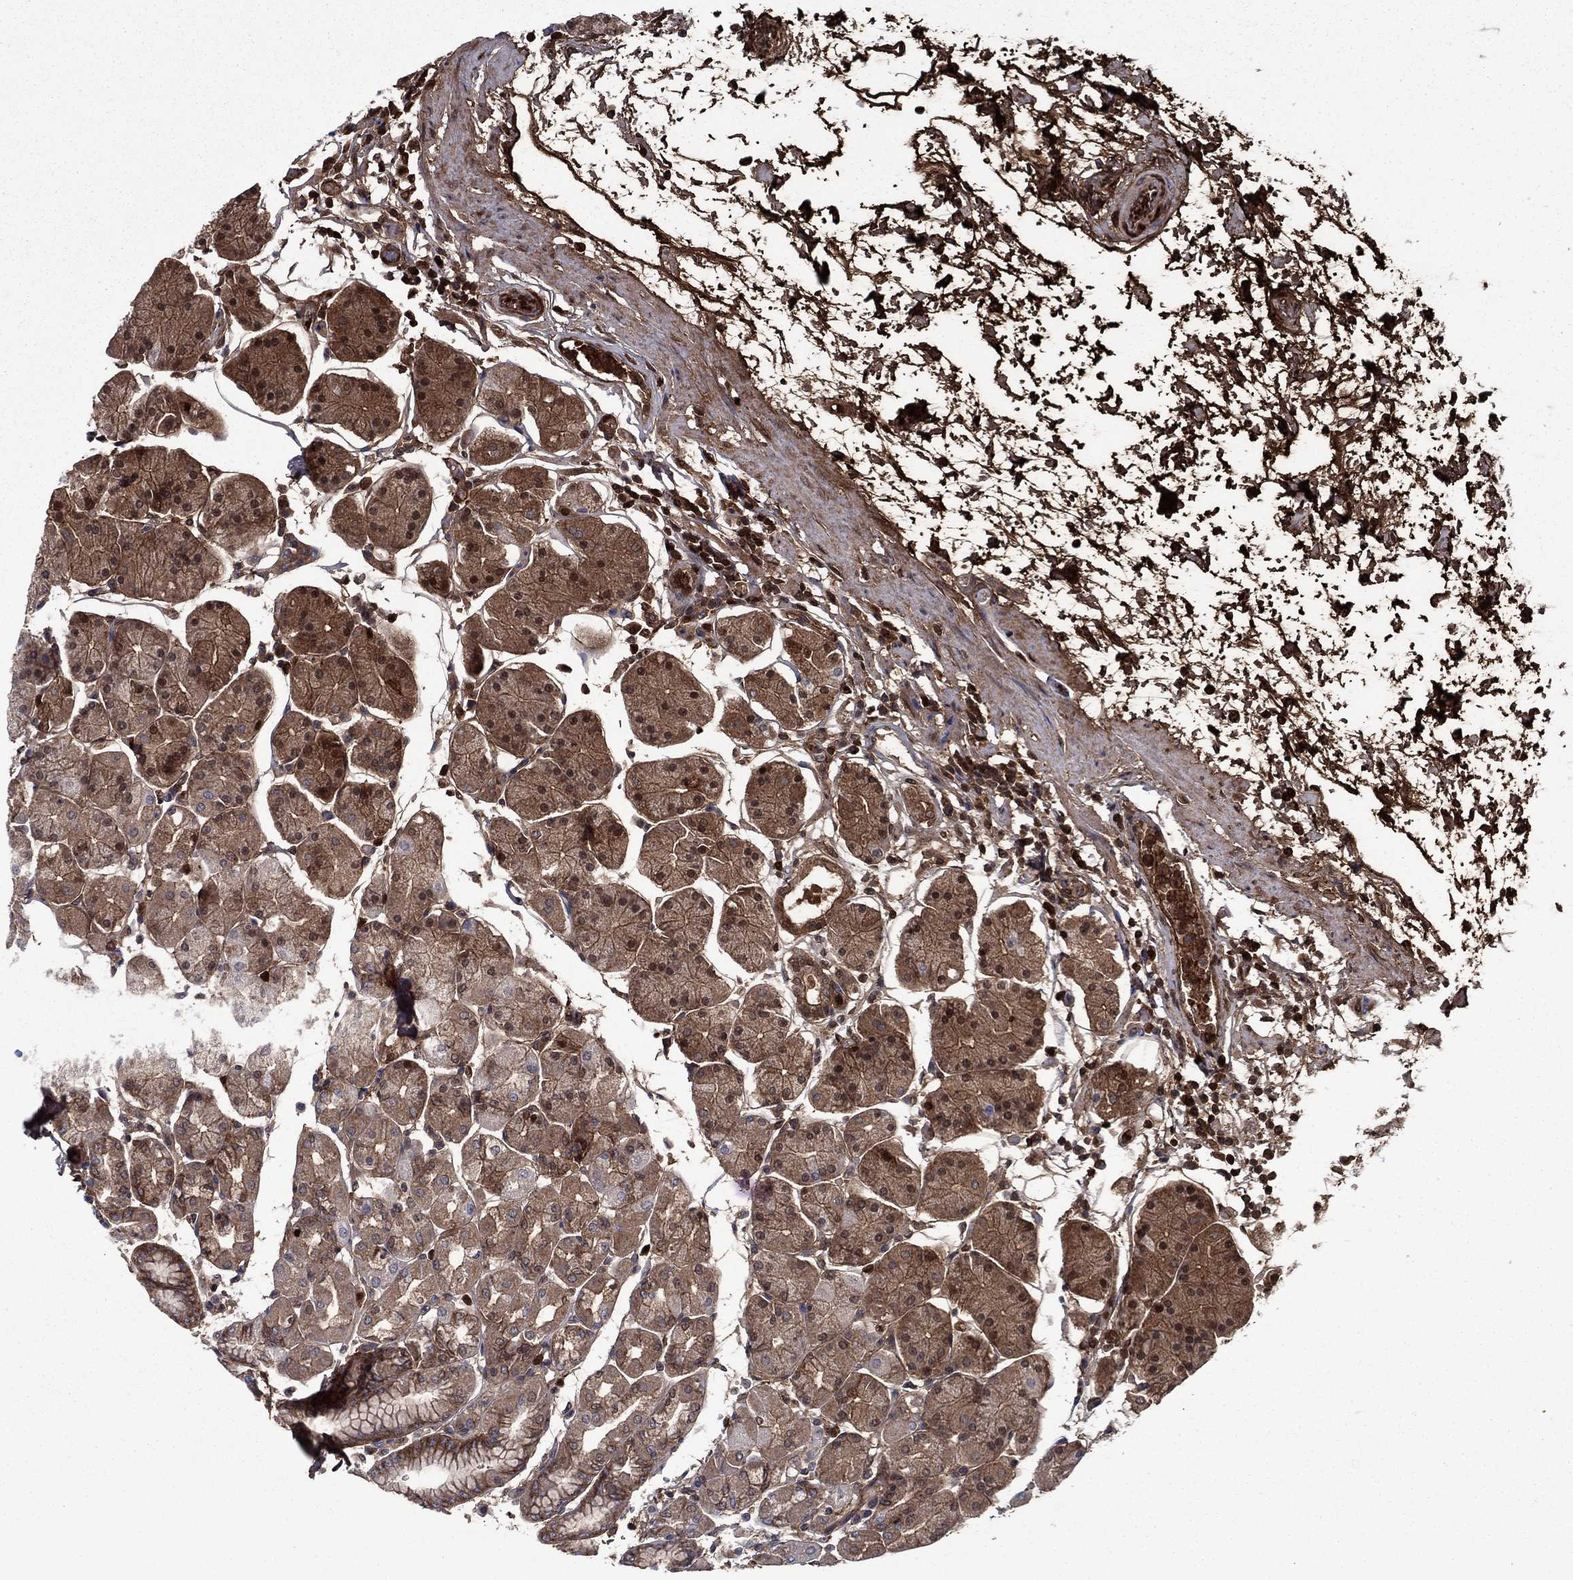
{"staining": {"intensity": "moderate", "quantity": "25%-75%", "location": "cytoplasmic/membranous,nuclear"}, "tissue": "stomach", "cell_type": "Glandular cells", "image_type": "normal", "snomed": [{"axis": "morphology", "description": "Normal tissue, NOS"}, {"axis": "topography", "description": "Stomach"}], "caption": "Stomach was stained to show a protein in brown. There is medium levels of moderate cytoplasmic/membranous,nuclear staining in approximately 25%-75% of glandular cells. (brown staining indicates protein expression, while blue staining denotes nuclei).", "gene": "HPX", "patient": {"sex": "male", "age": 54}}